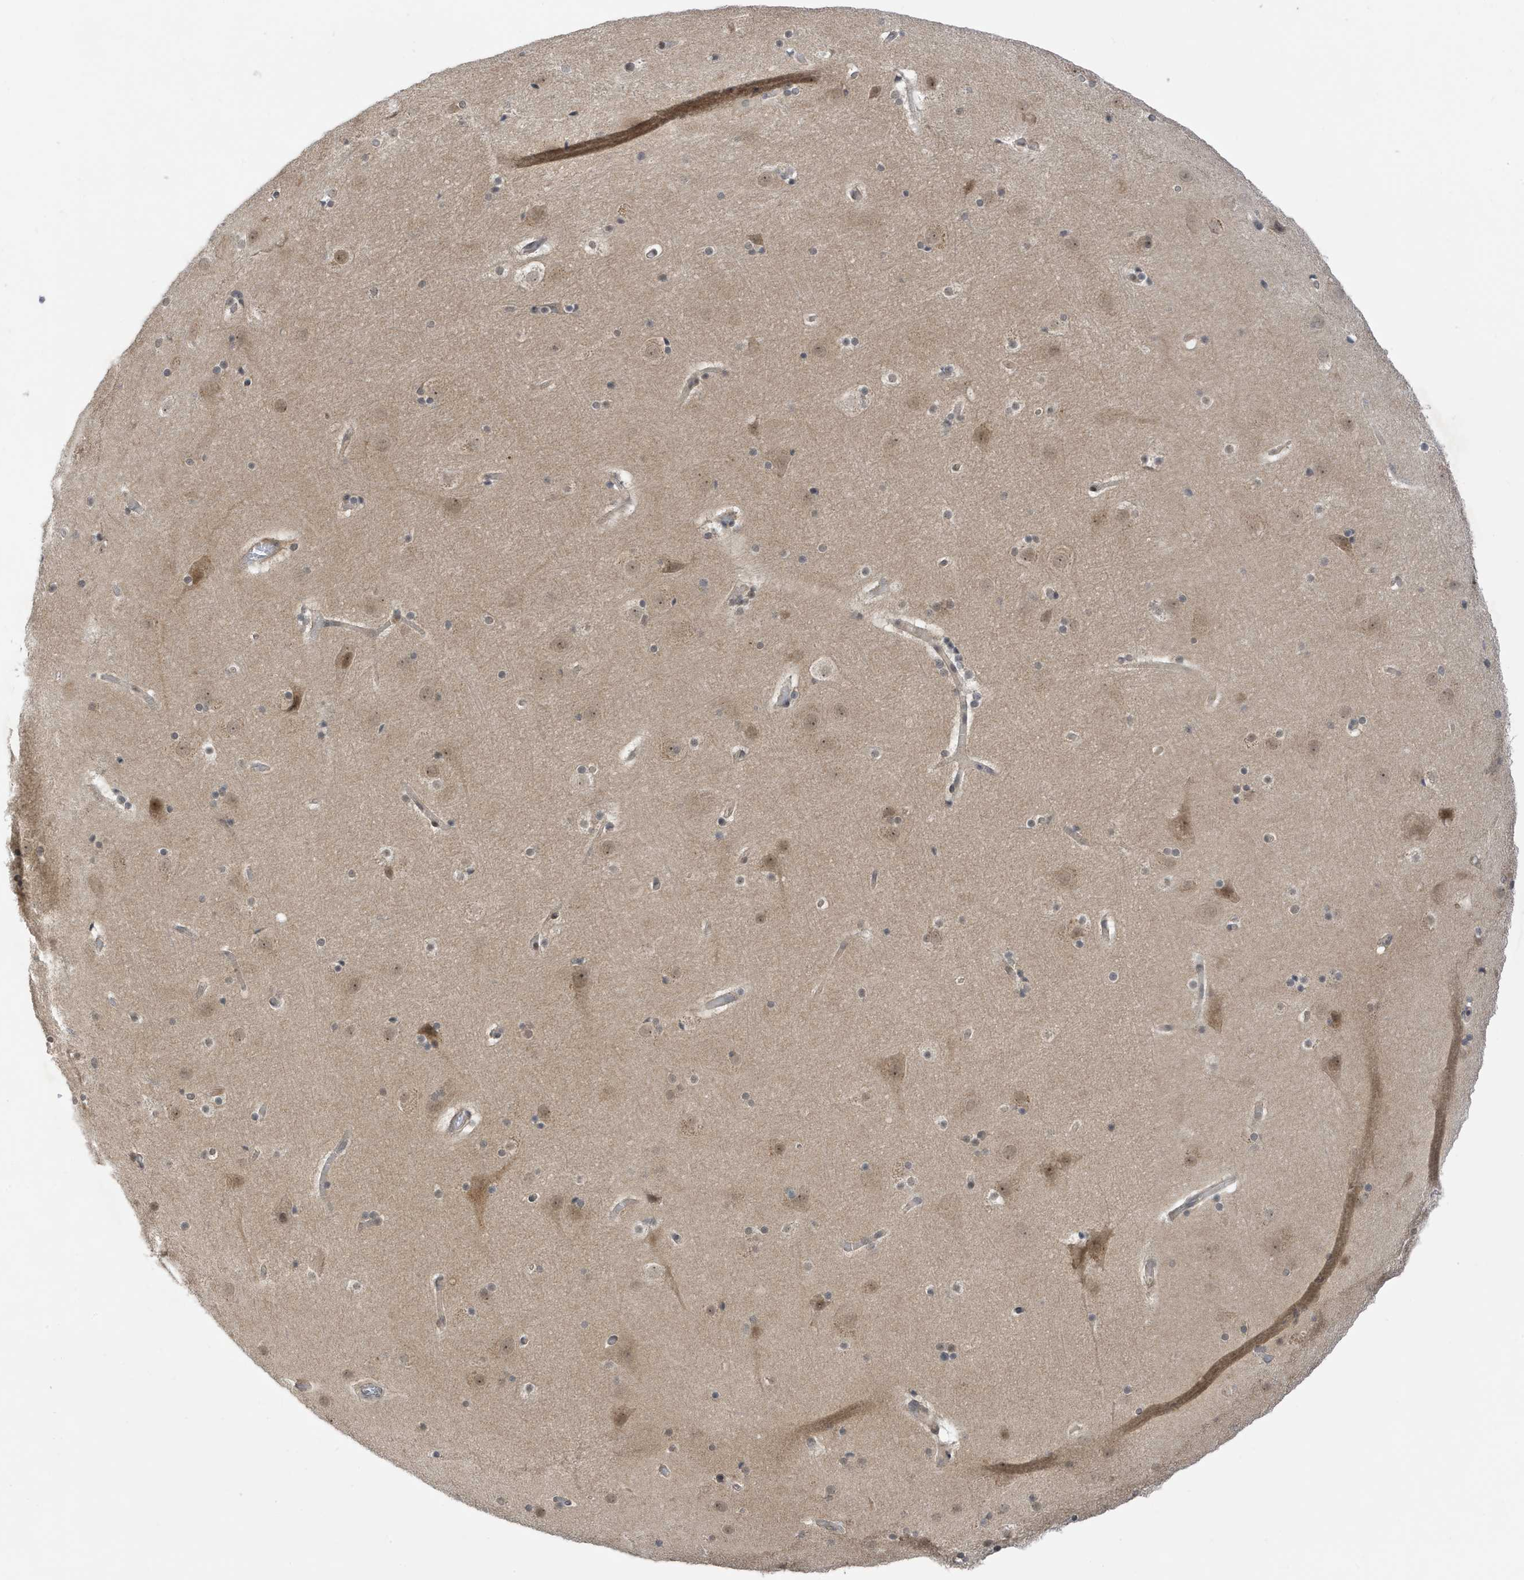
{"staining": {"intensity": "weak", "quantity": ">75%", "location": "cytoplasmic/membranous"}, "tissue": "cerebral cortex", "cell_type": "Endothelial cells", "image_type": "normal", "snomed": [{"axis": "morphology", "description": "Normal tissue, NOS"}, {"axis": "topography", "description": "Cerebral cortex"}], "caption": "This is an image of immunohistochemistry staining of normal cerebral cortex, which shows weak expression in the cytoplasmic/membranous of endothelial cells.", "gene": "TAB3", "patient": {"sex": "male", "age": 57}}